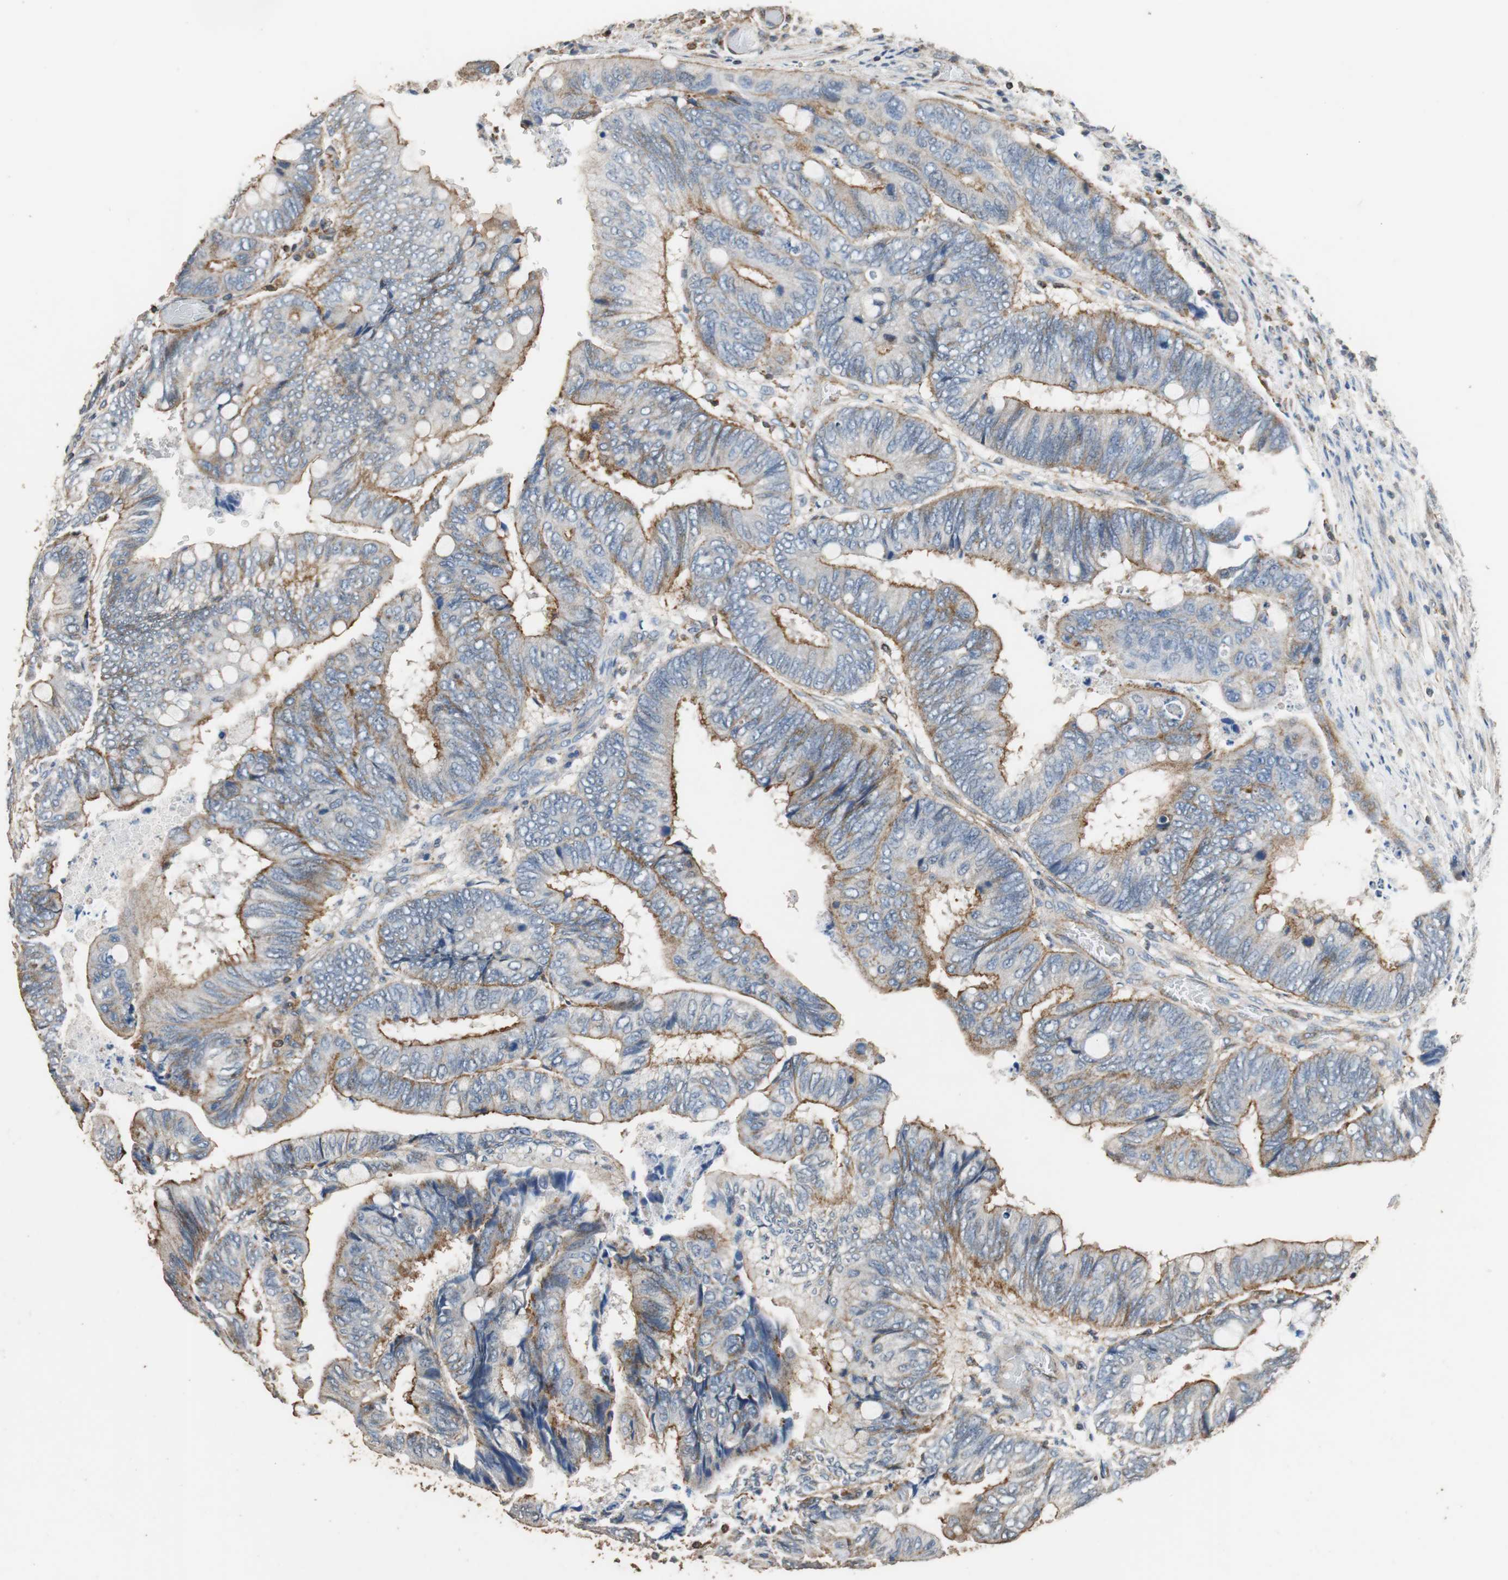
{"staining": {"intensity": "weak", "quantity": ">75%", "location": "cytoplasmic/membranous"}, "tissue": "colorectal cancer", "cell_type": "Tumor cells", "image_type": "cancer", "snomed": [{"axis": "morphology", "description": "Normal tissue, NOS"}, {"axis": "morphology", "description": "Adenocarcinoma, NOS"}, {"axis": "topography", "description": "Rectum"}, {"axis": "topography", "description": "Peripheral nerve tissue"}], "caption": "Immunohistochemical staining of colorectal cancer demonstrates low levels of weak cytoplasmic/membranous protein expression in about >75% of tumor cells.", "gene": "PRKRA", "patient": {"sex": "male", "age": 92}}